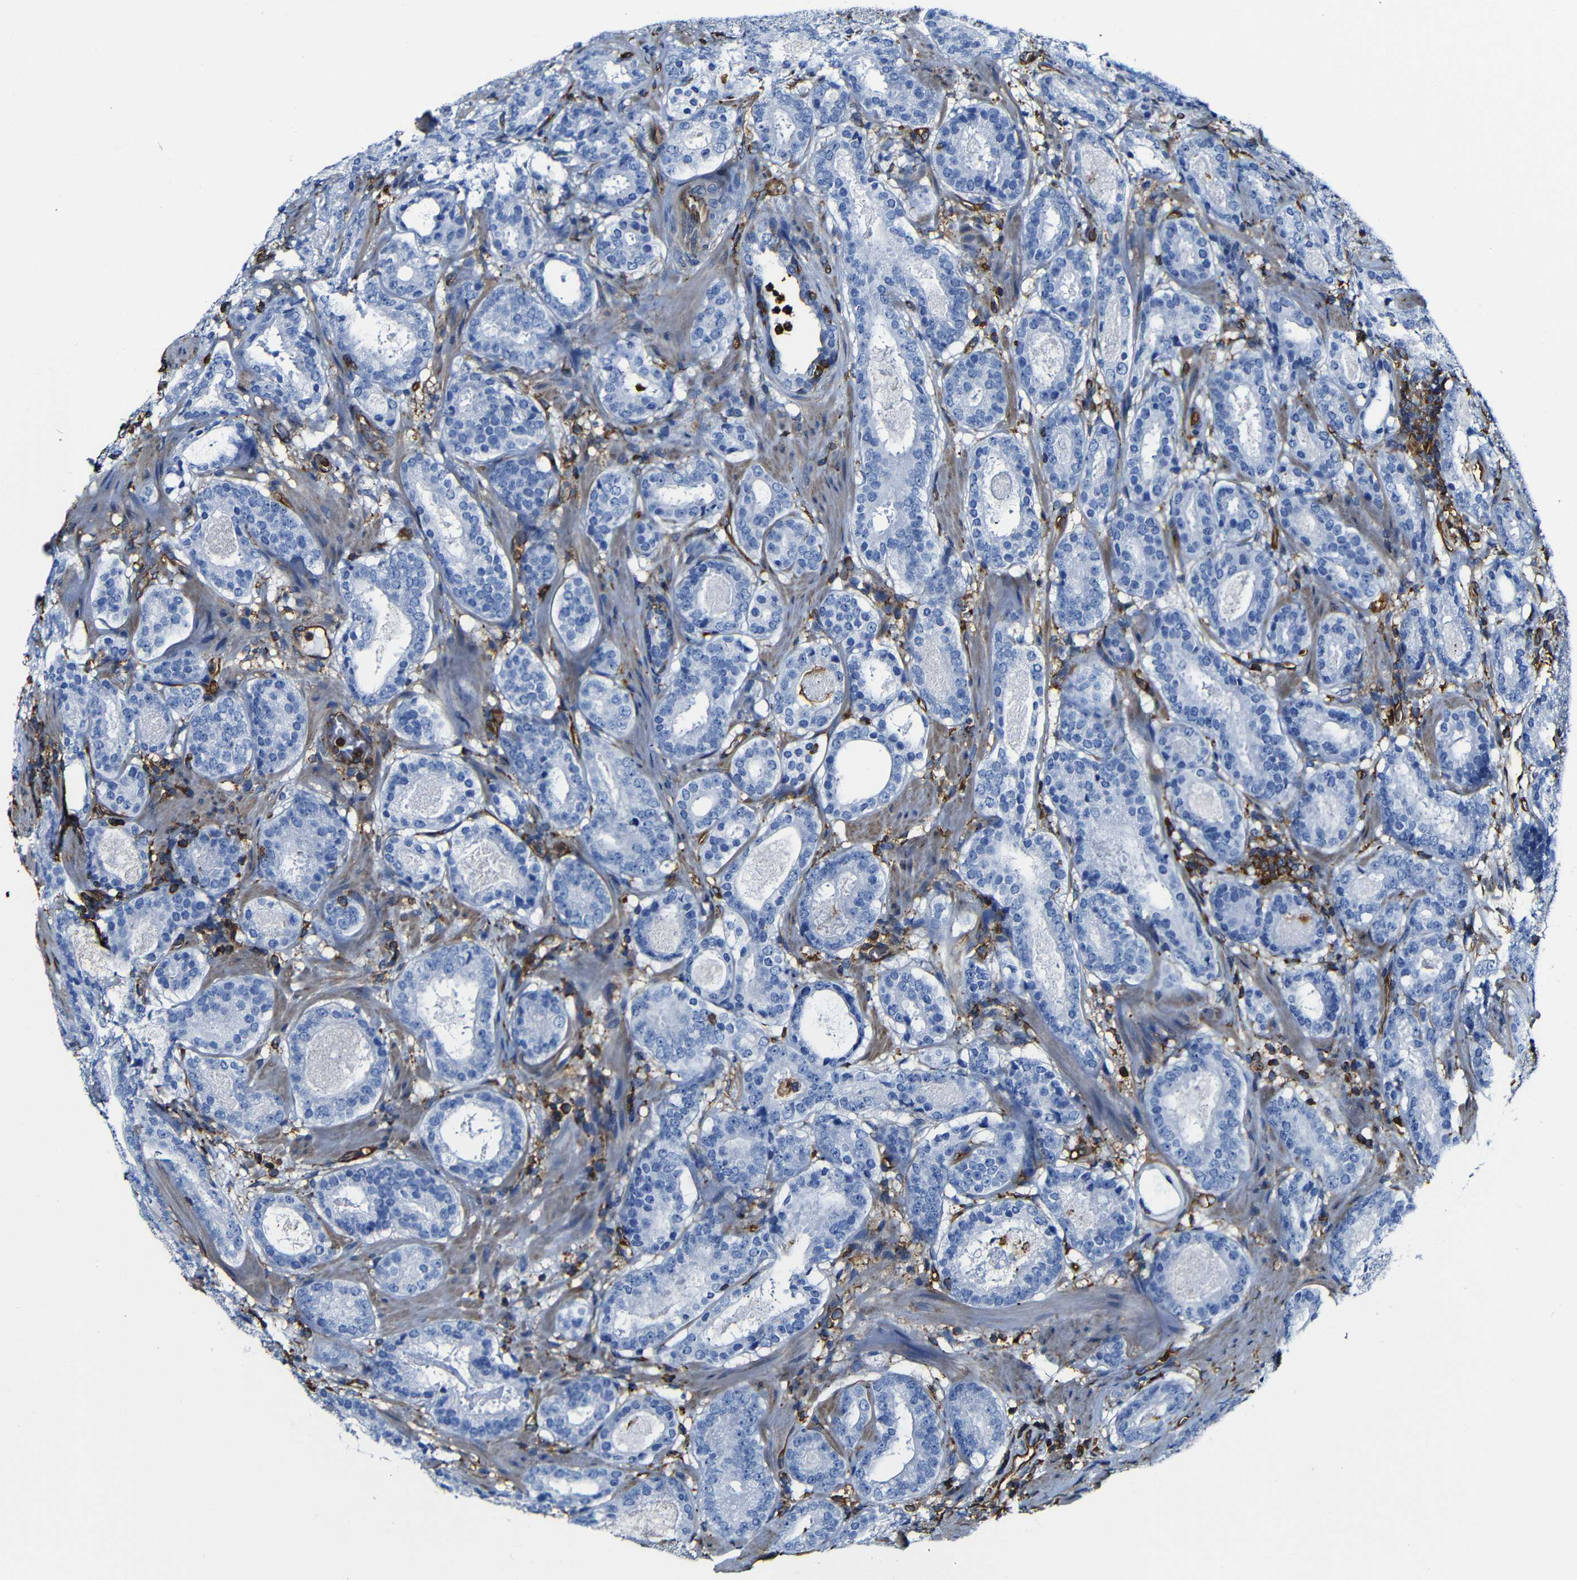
{"staining": {"intensity": "negative", "quantity": "none", "location": "none"}, "tissue": "prostate cancer", "cell_type": "Tumor cells", "image_type": "cancer", "snomed": [{"axis": "morphology", "description": "Adenocarcinoma, Low grade"}, {"axis": "topography", "description": "Prostate"}], "caption": "Prostate adenocarcinoma (low-grade) was stained to show a protein in brown. There is no significant positivity in tumor cells.", "gene": "MSN", "patient": {"sex": "male", "age": 69}}